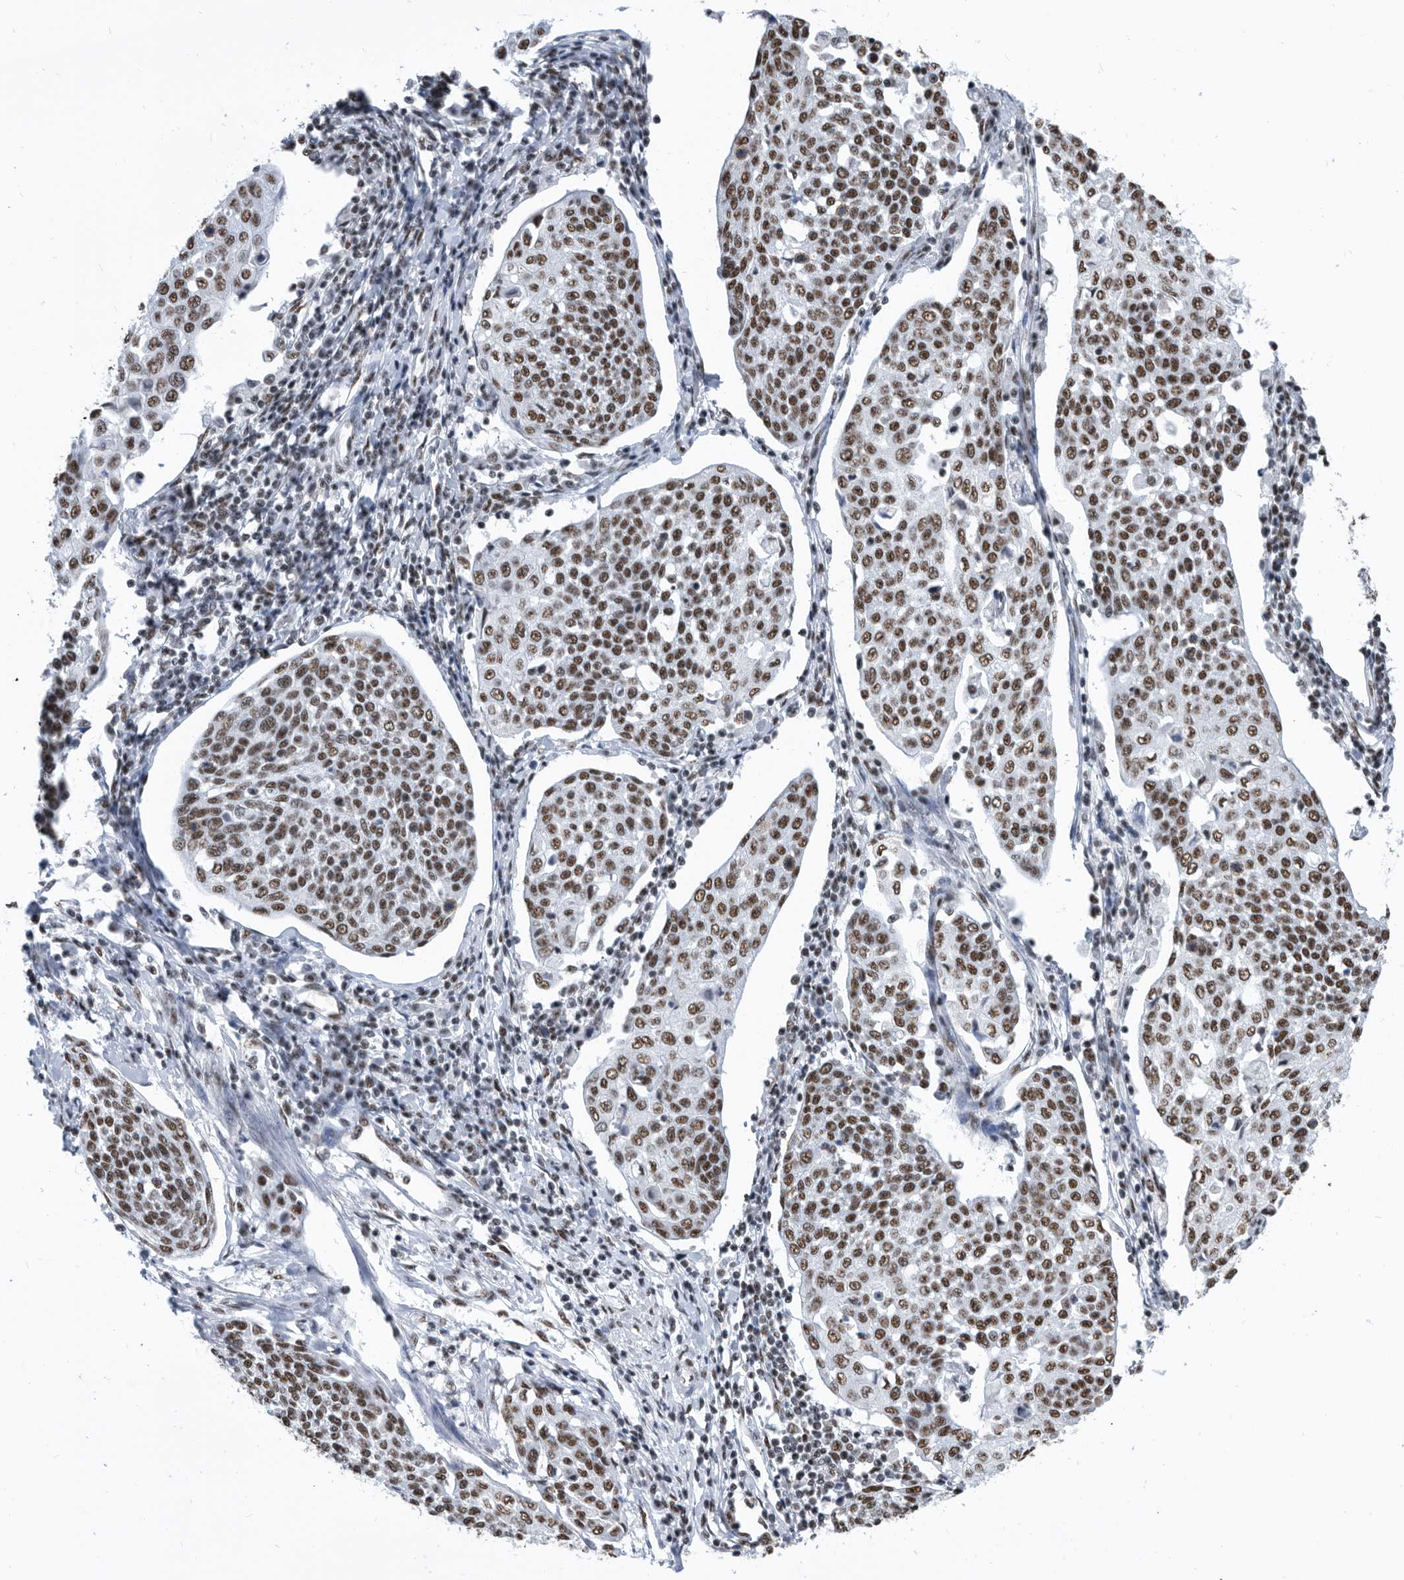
{"staining": {"intensity": "moderate", "quantity": ">75%", "location": "nuclear"}, "tissue": "cervical cancer", "cell_type": "Tumor cells", "image_type": "cancer", "snomed": [{"axis": "morphology", "description": "Squamous cell carcinoma, NOS"}, {"axis": "topography", "description": "Cervix"}], "caption": "Cervical squamous cell carcinoma stained for a protein exhibits moderate nuclear positivity in tumor cells.", "gene": "SF3A1", "patient": {"sex": "female", "age": 34}}